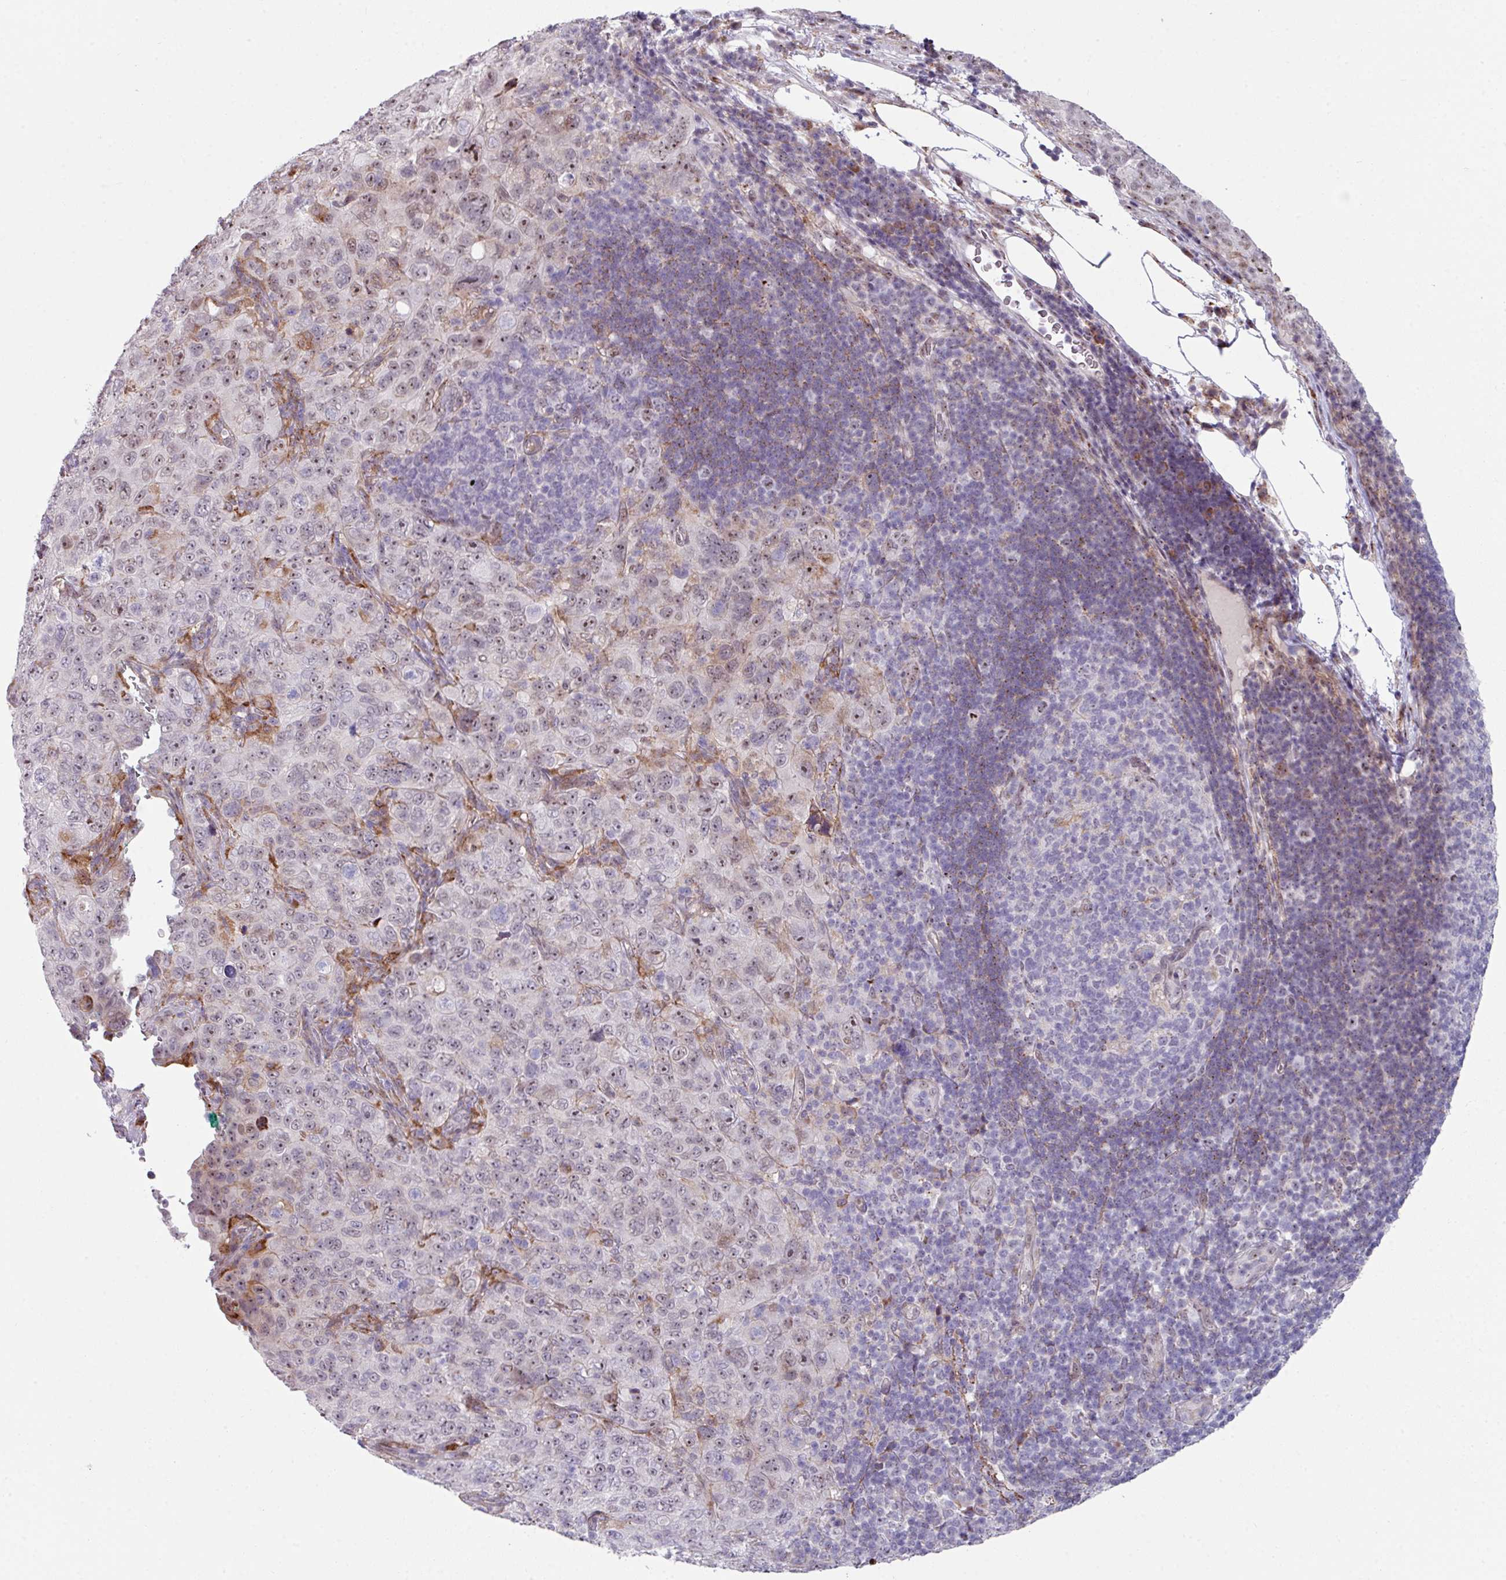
{"staining": {"intensity": "weak", "quantity": "<25%", "location": "nuclear"}, "tissue": "pancreatic cancer", "cell_type": "Tumor cells", "image_type": "cancer", "snomed": [{"axis": "morphology", "description": "Adenocarcinoma, NOS"}, {"axis": "topography", "description": "Pancreas"}], "caption": "Tumor cells show no significant protein positivity in pancreatic cancer.", "gene": "BMS1", "patient": {"sex": "male", "age": 68}}